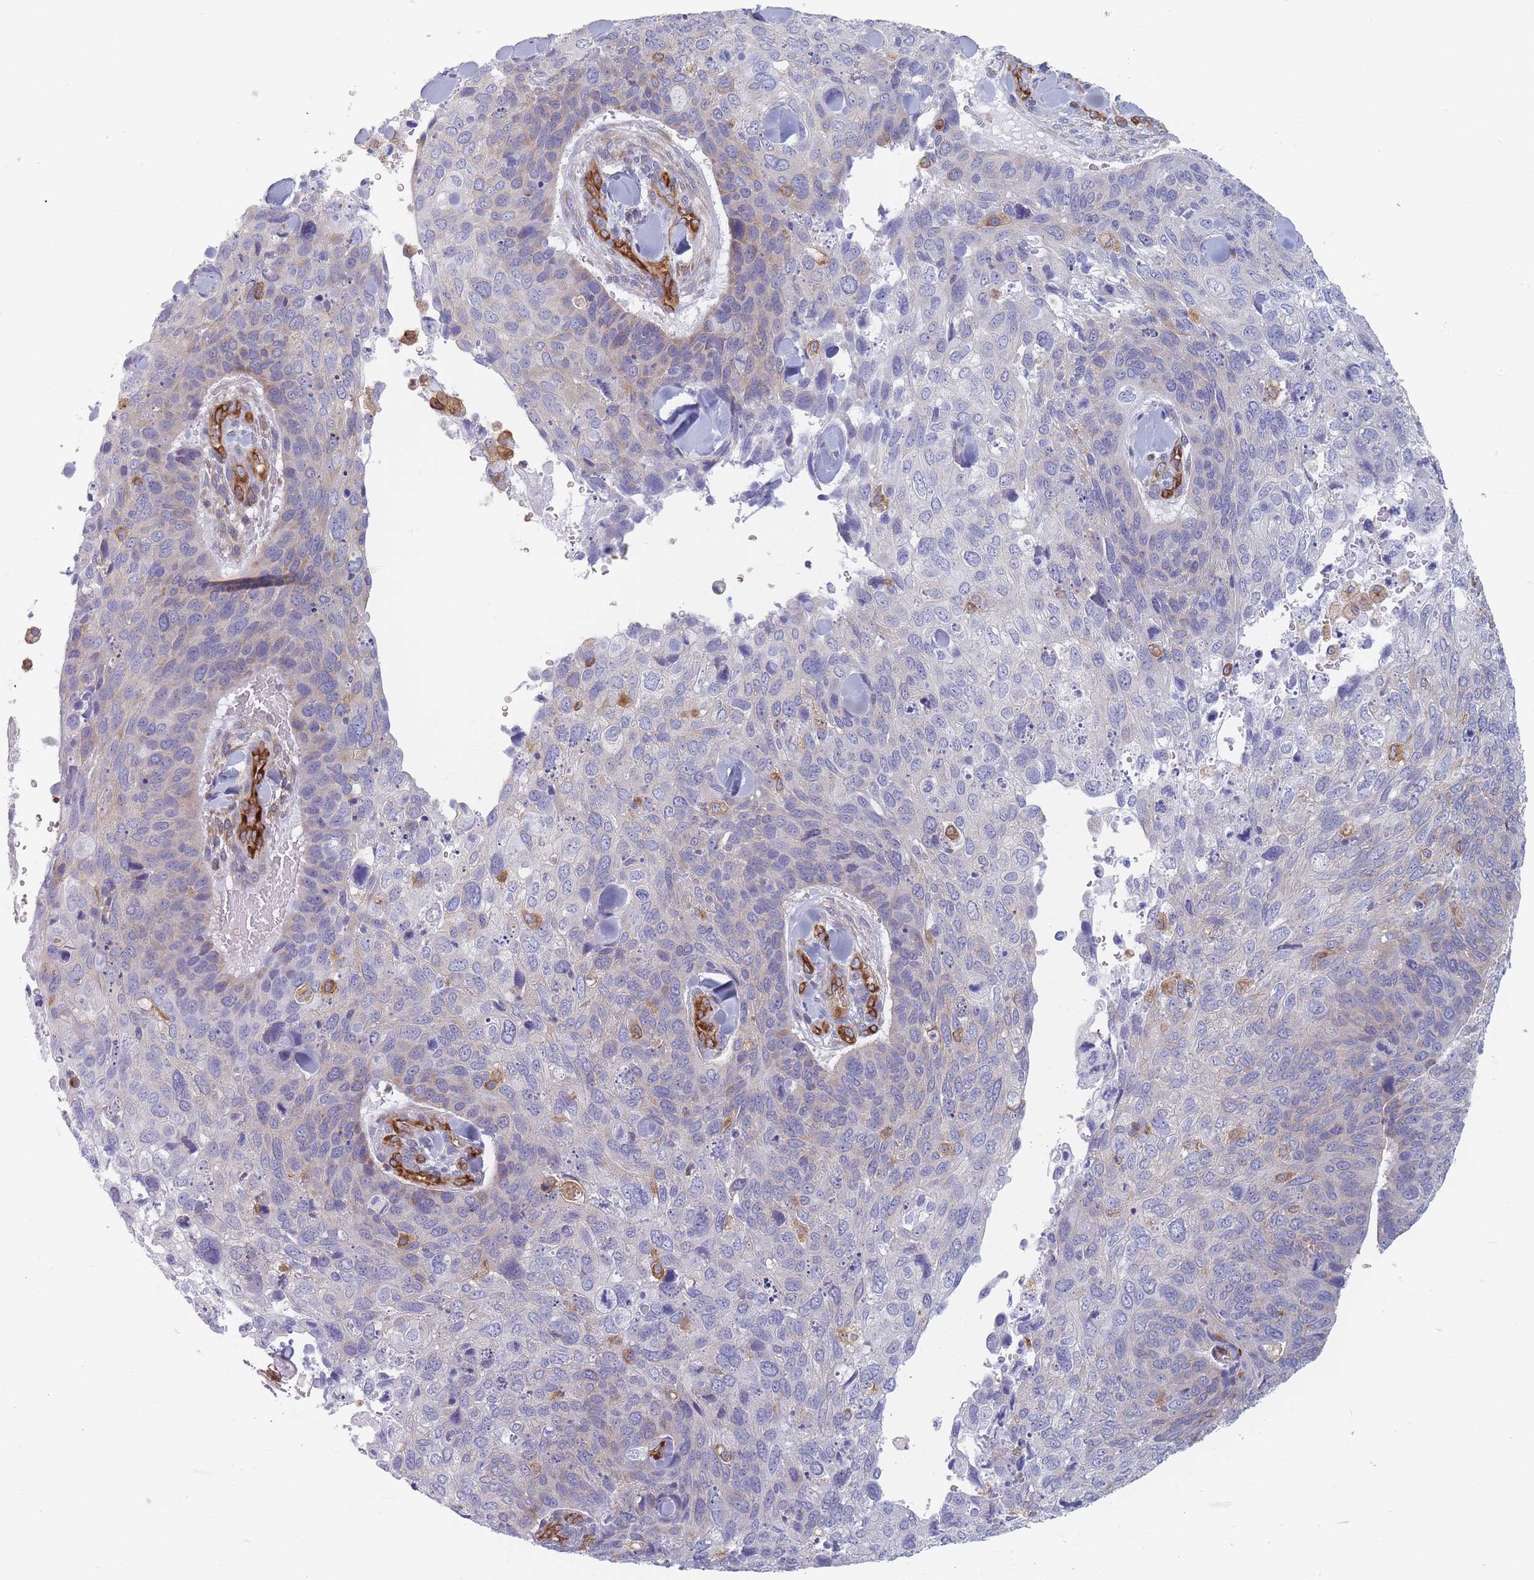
{"staining": {"intensity": "negative", "quantity": "none", "location": "none"}, "tissue": "skin cancer", "cell_type": "Tumor cells", "image_type": "cancer", "snomed": [{"axis": "morphology", "description": "Basal cell carcinoma"}, {"axis": "topography", "description": "Skin"}], "caption": "This micrograph is of skin cancer stained with immunohistochemistry to label a protein in brown with the nuclei are counter-stained blue. There is no staining in tumor cells. (Brightfield microscopy of DAB immunohistochemistry at high magnification).", "gene": "MAP1S", "patient": {"sex": "female", "age": 74}}